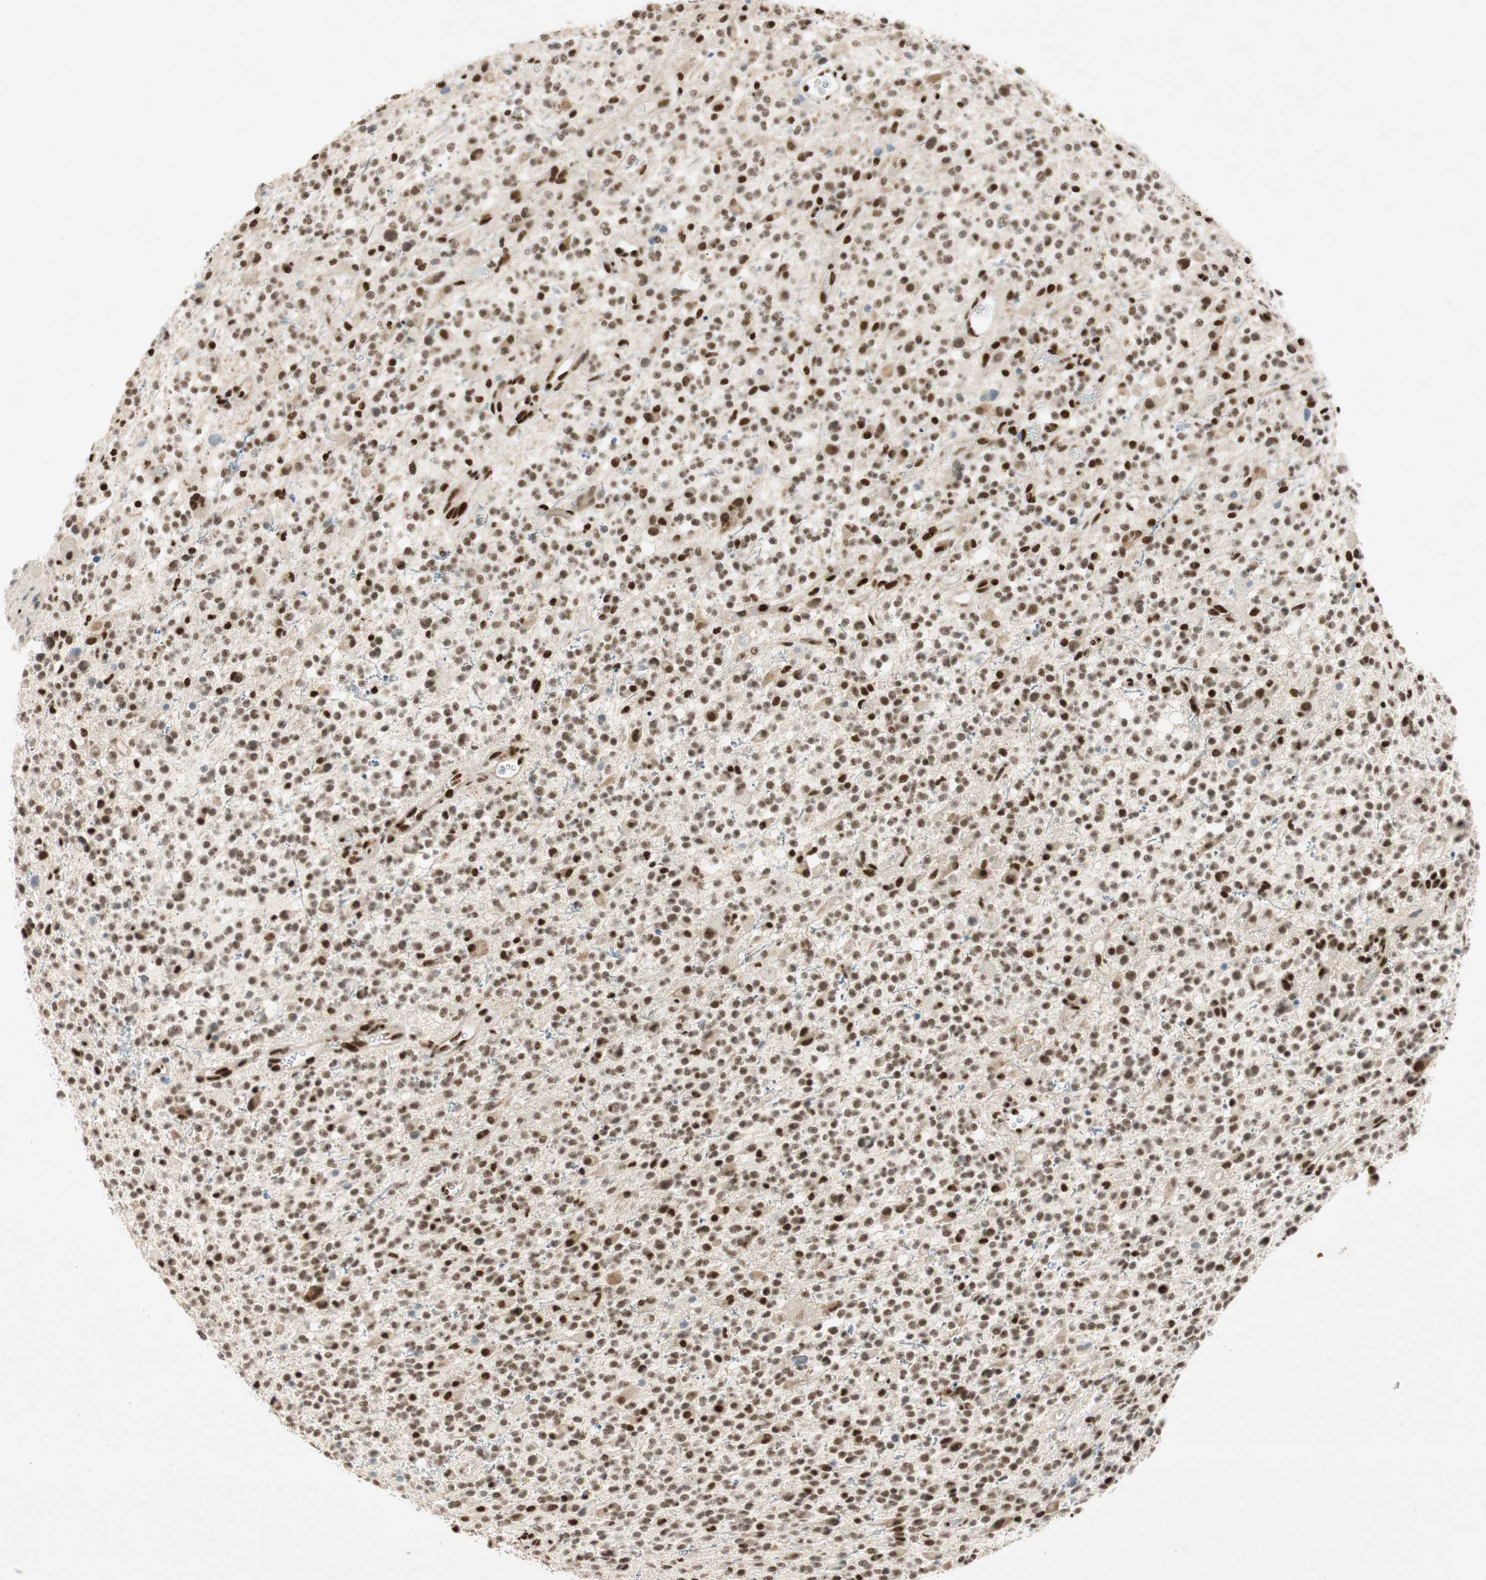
{"staining": {"intensity": "strong", "quantity": ">75%", "location": "nuclear"}, "tissue": "glioma", "cell_type": "Tumor cells", "image_type": "cancer", "snomed": [{"axis": "morphology", "description": "Glioma, malignant, High grade"}, {"axis": "topography", "description": "Brain"}], "caption": "High-magnification brightfield microscopy of glioma stained with DAB (3,3'-diaminobenzidine) (brown) and counterstained with hematoxylin (blue). tumor cells exhibit strong nuclear expression is seen in about>75% of cells.", "gene": "NCBP3", "patient": {"sex": "male", "age": 48}}